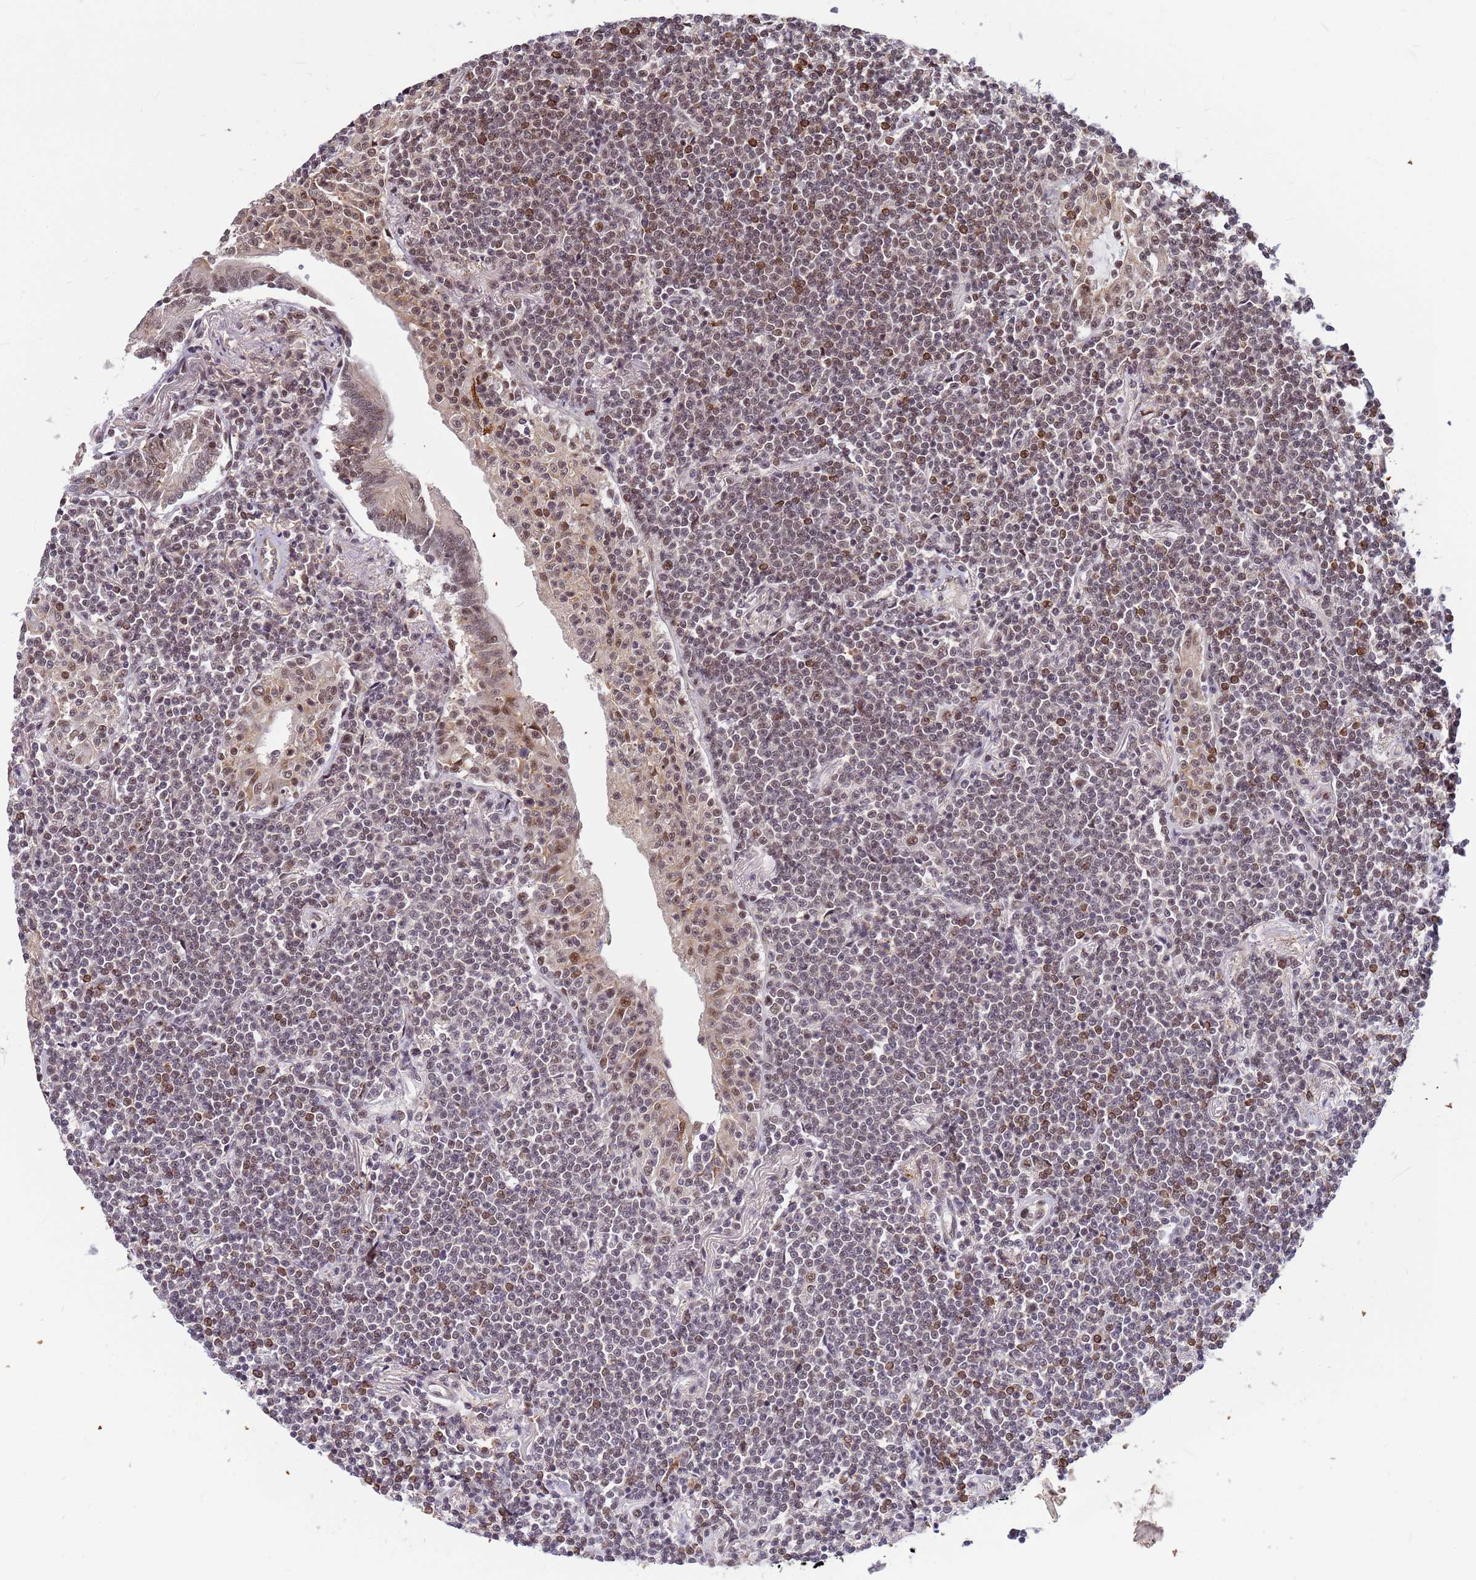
{"staining": {"intensity": "moderate", "quantity": "<25%", "location": "nuclear"}, "tissue": "lymphoma", "cell_type": "Tumor cells", "image_type": "cancer", "snomed": [{"axis": "morphology", "description": "Malignant lymphoma, non-Hodgkin's type, Low grade"}, {"axis": "topography", "description": "Lung"}], "caption": "Moderate nuclear protein expression is seen in about <25% of tumor cells in low-grade malignant lymphoma, non-Hodgkin's type.", "gene": "NCBP2", "patient": {"sex": "female", "age": 71}}